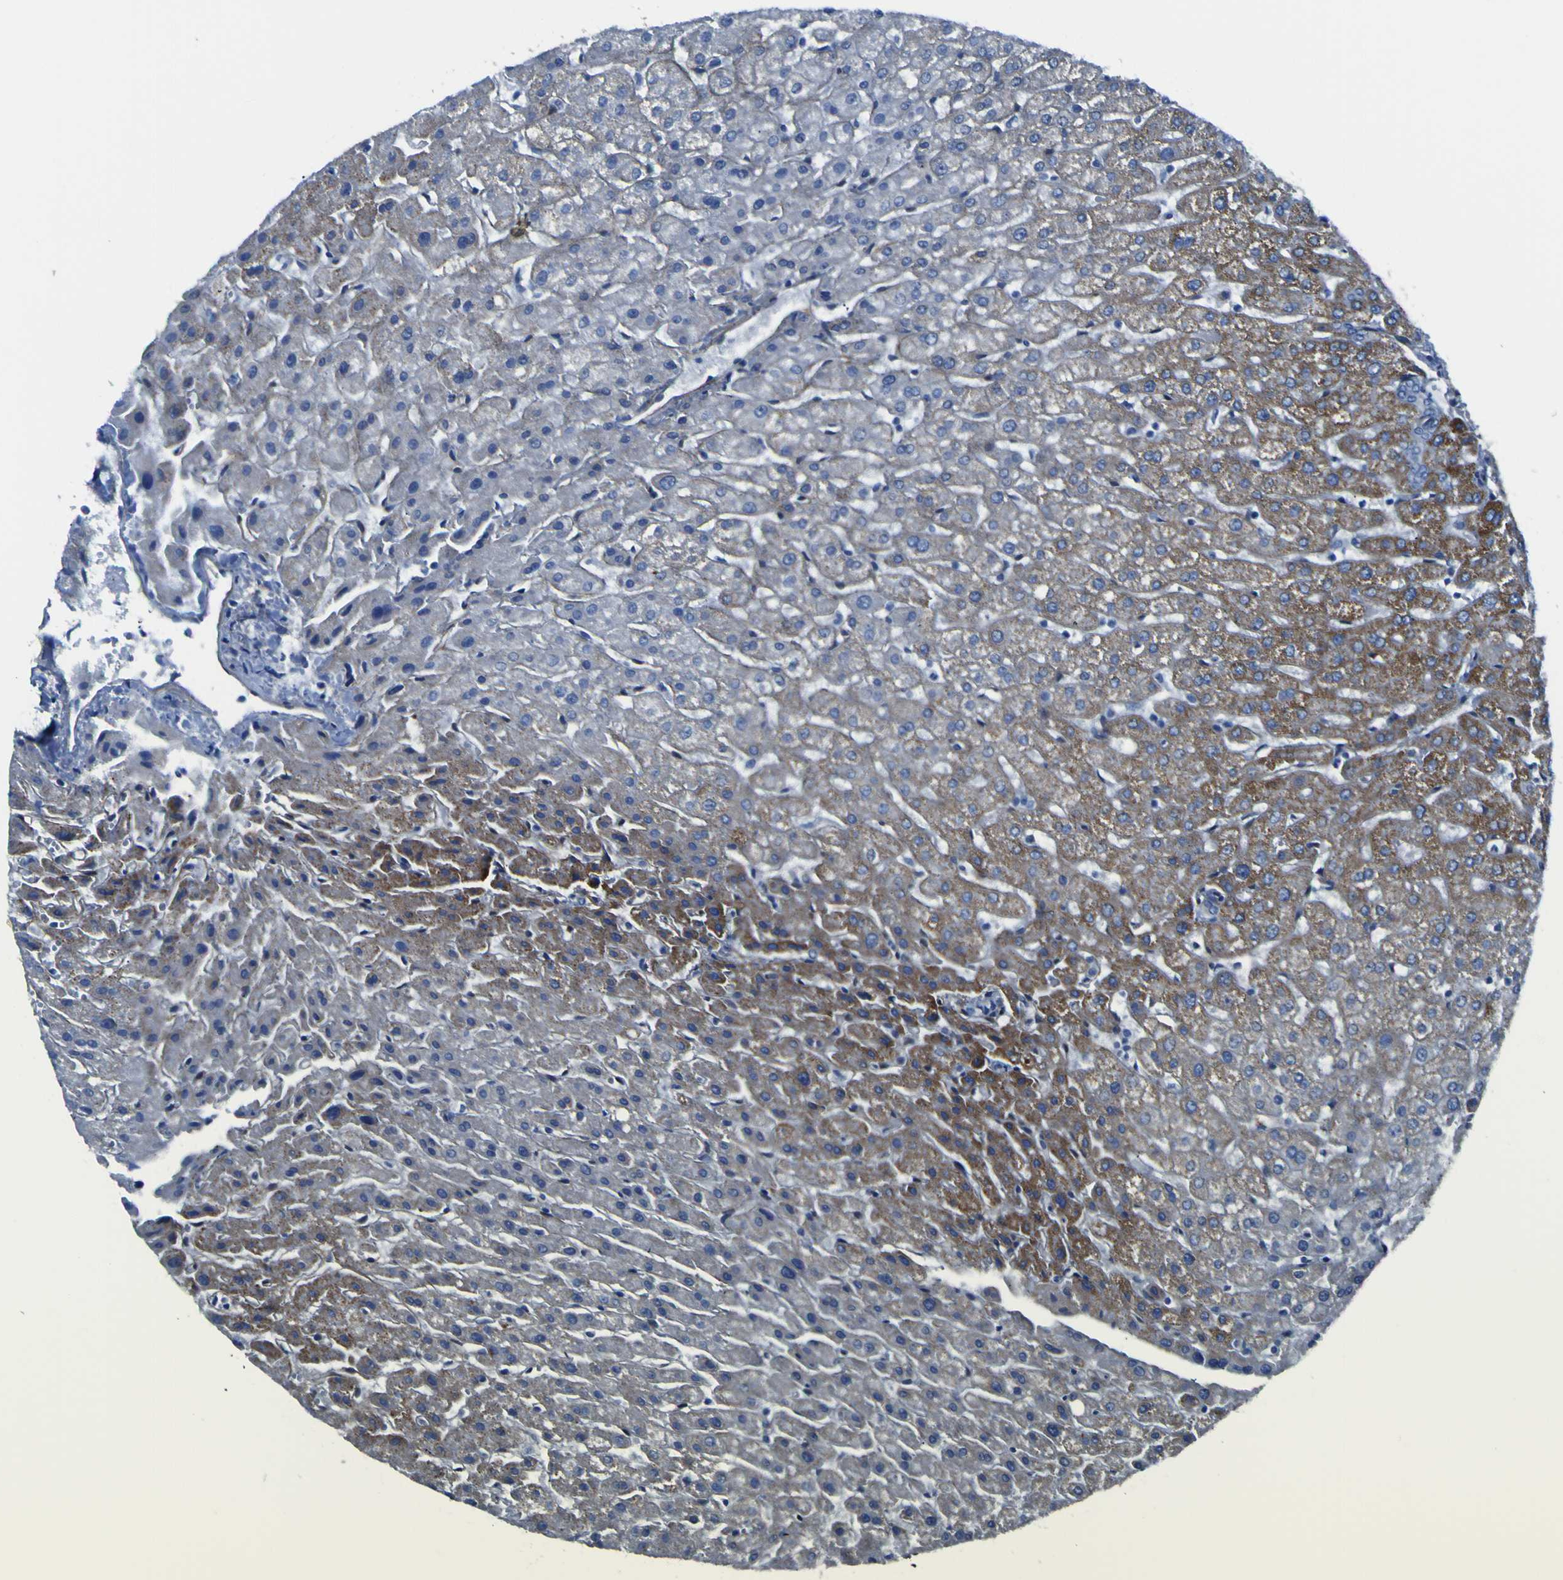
{"staining": {"intensity": "negative", "quantity": "none", "location": "none"}, "tissue": "liver", "cell_type": "Cholangiocytes", "image_type": "normal", "snomed": [{"axis": "morphology", "description": "Normal tissue, NOS"}, {"axis": "morphology", "description": "Fibrosis, NOS"}, {"axis": "topography", "description": "Liver"}], "caption": "Immunohistochemistry histopathology image of benign liver: liver stained with DAB (3,3'-diaminobenzidine) displays no significant protein expression in cholangiocytes.", "gene": "LRRN1", "patient": {"sex": "female", "age": 29}}